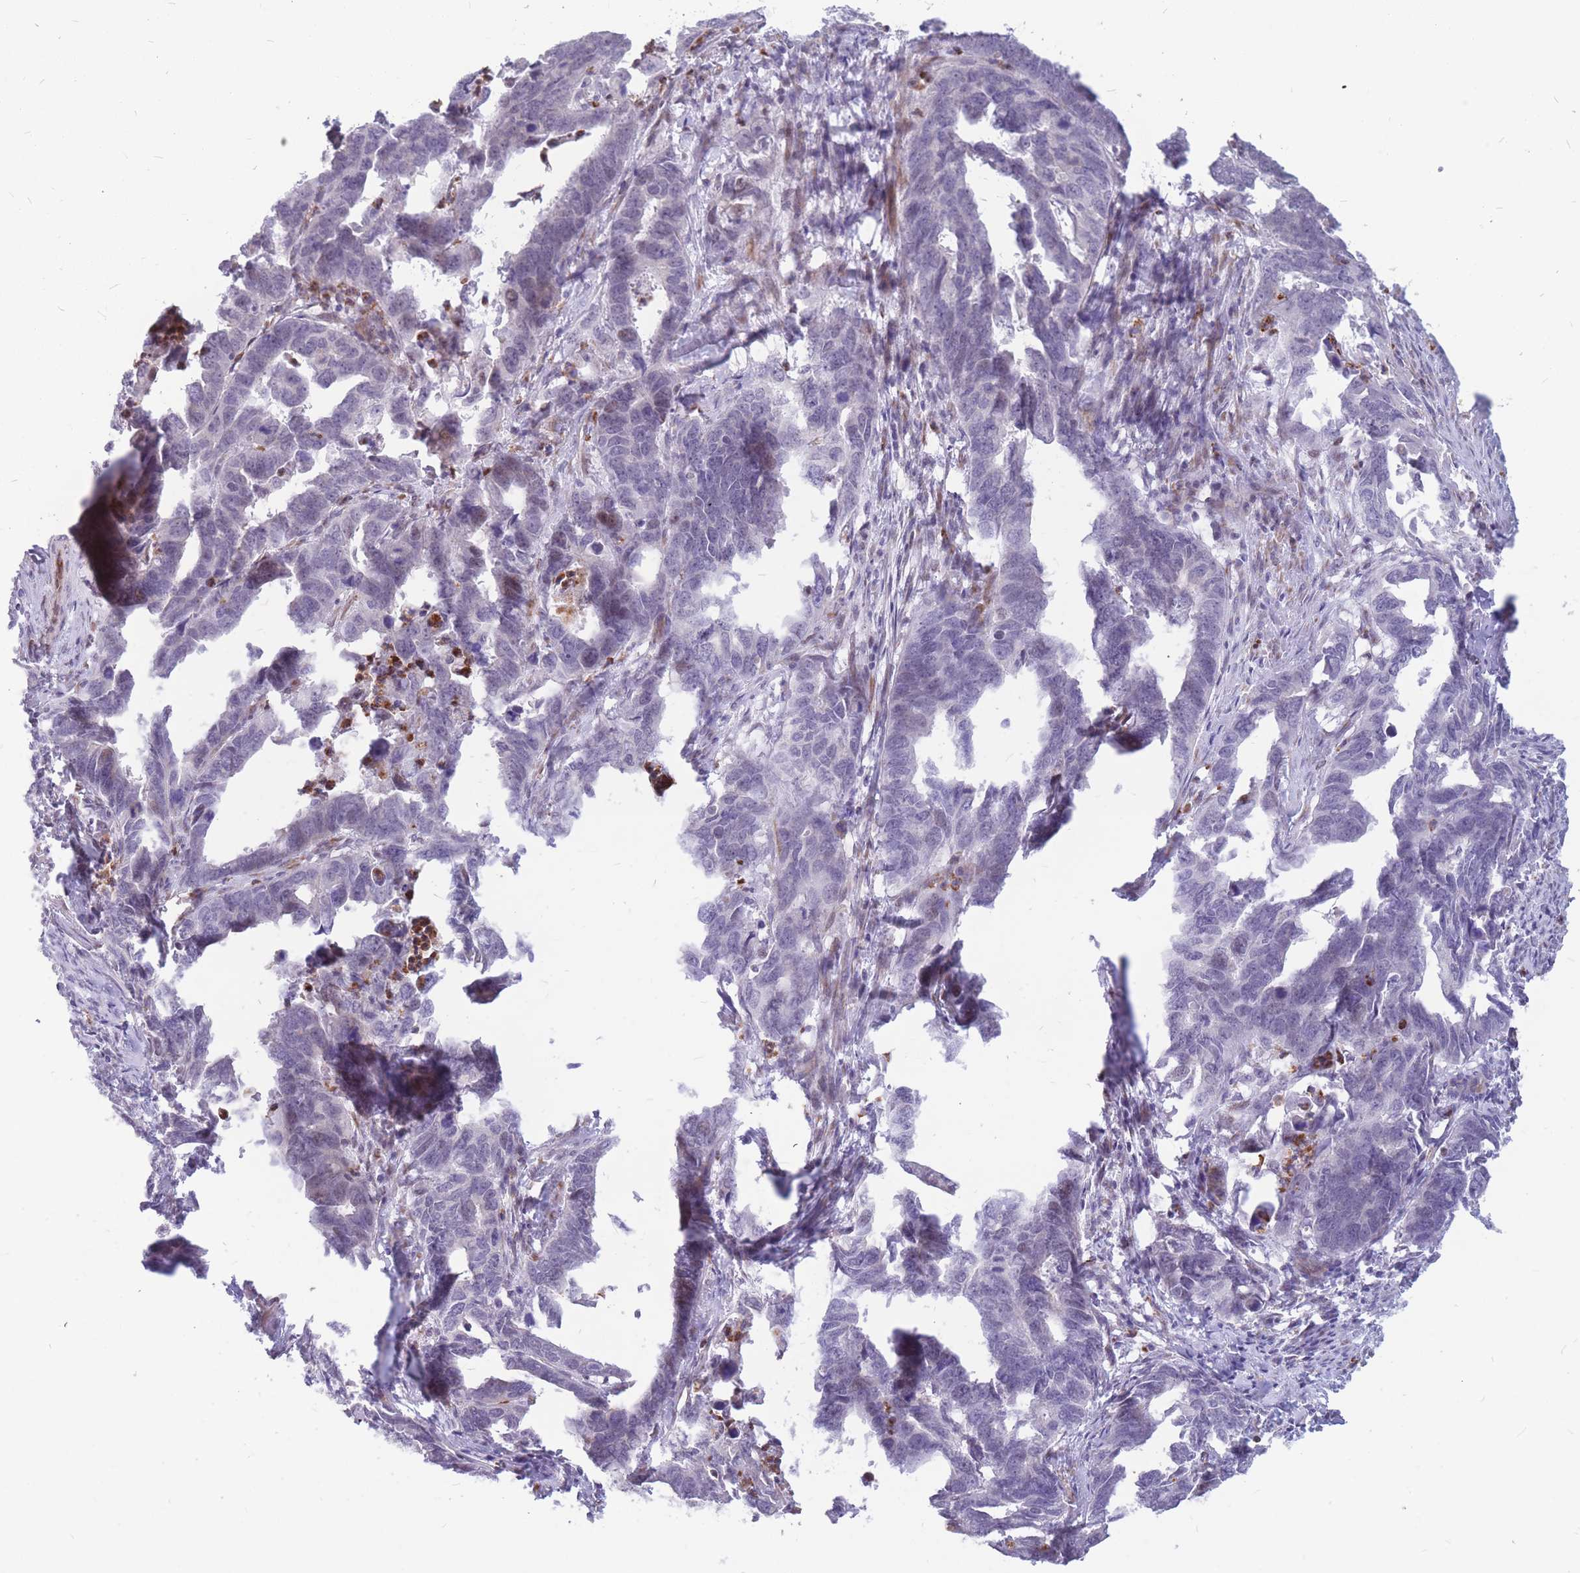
{"staining": {"intensity": "negative", "quantity": "none", "location": "none"}, "tissue": "endometrial cancer", "cell_type": "Tumor cells", "image_type": "cancer", "snomed": [{"axis": "morphology", "description": "Adenocarcinoma, NOS"}, {"axis": "topography", "description": "Endometrium"}], "caption": "Immunohistochemical staining of endometrial cancer (adenocarcinoma) reveals no significant positivity in tumor cells.", "gene": "ADD2", "patient": {"sex": "female", "age": 65}}